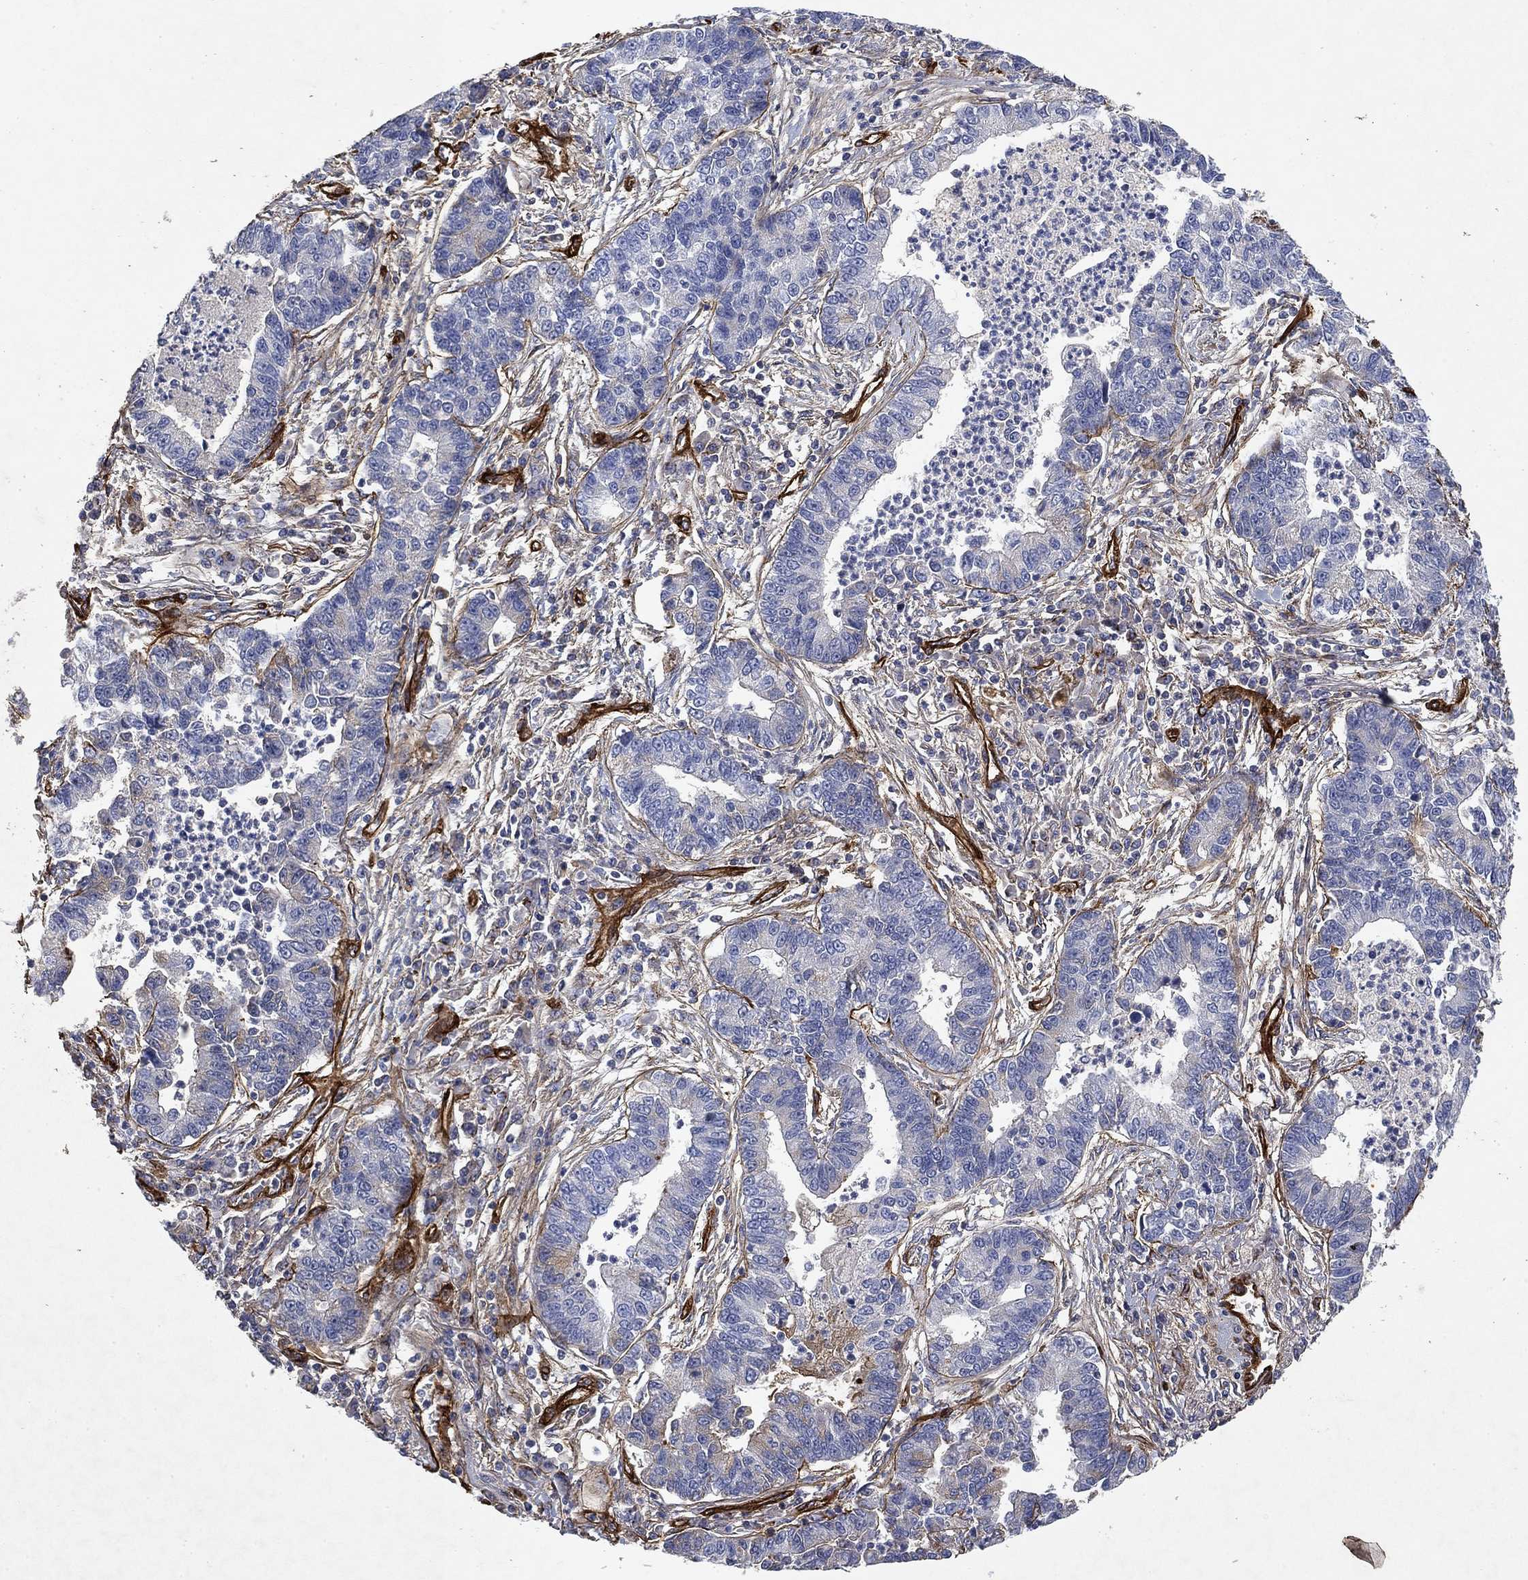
{"staining": {"intensity": "negative", "quantity": "none", "location": "none"}, "tissue": "lung cancer", "cell_type": "Tumor cells", "image_type": "cancer", "snomed": [{"axis": "morphology", "description": "Adenocarcinoma, NOS"}, {"axis": "topography", "description": "Lung"}], "caption": "This is an IHC histopathology image of lung cancer. There is no staining in tumor cells.", "gene": "COL4A2", "patient": {"sex": "female", "age": 57}}